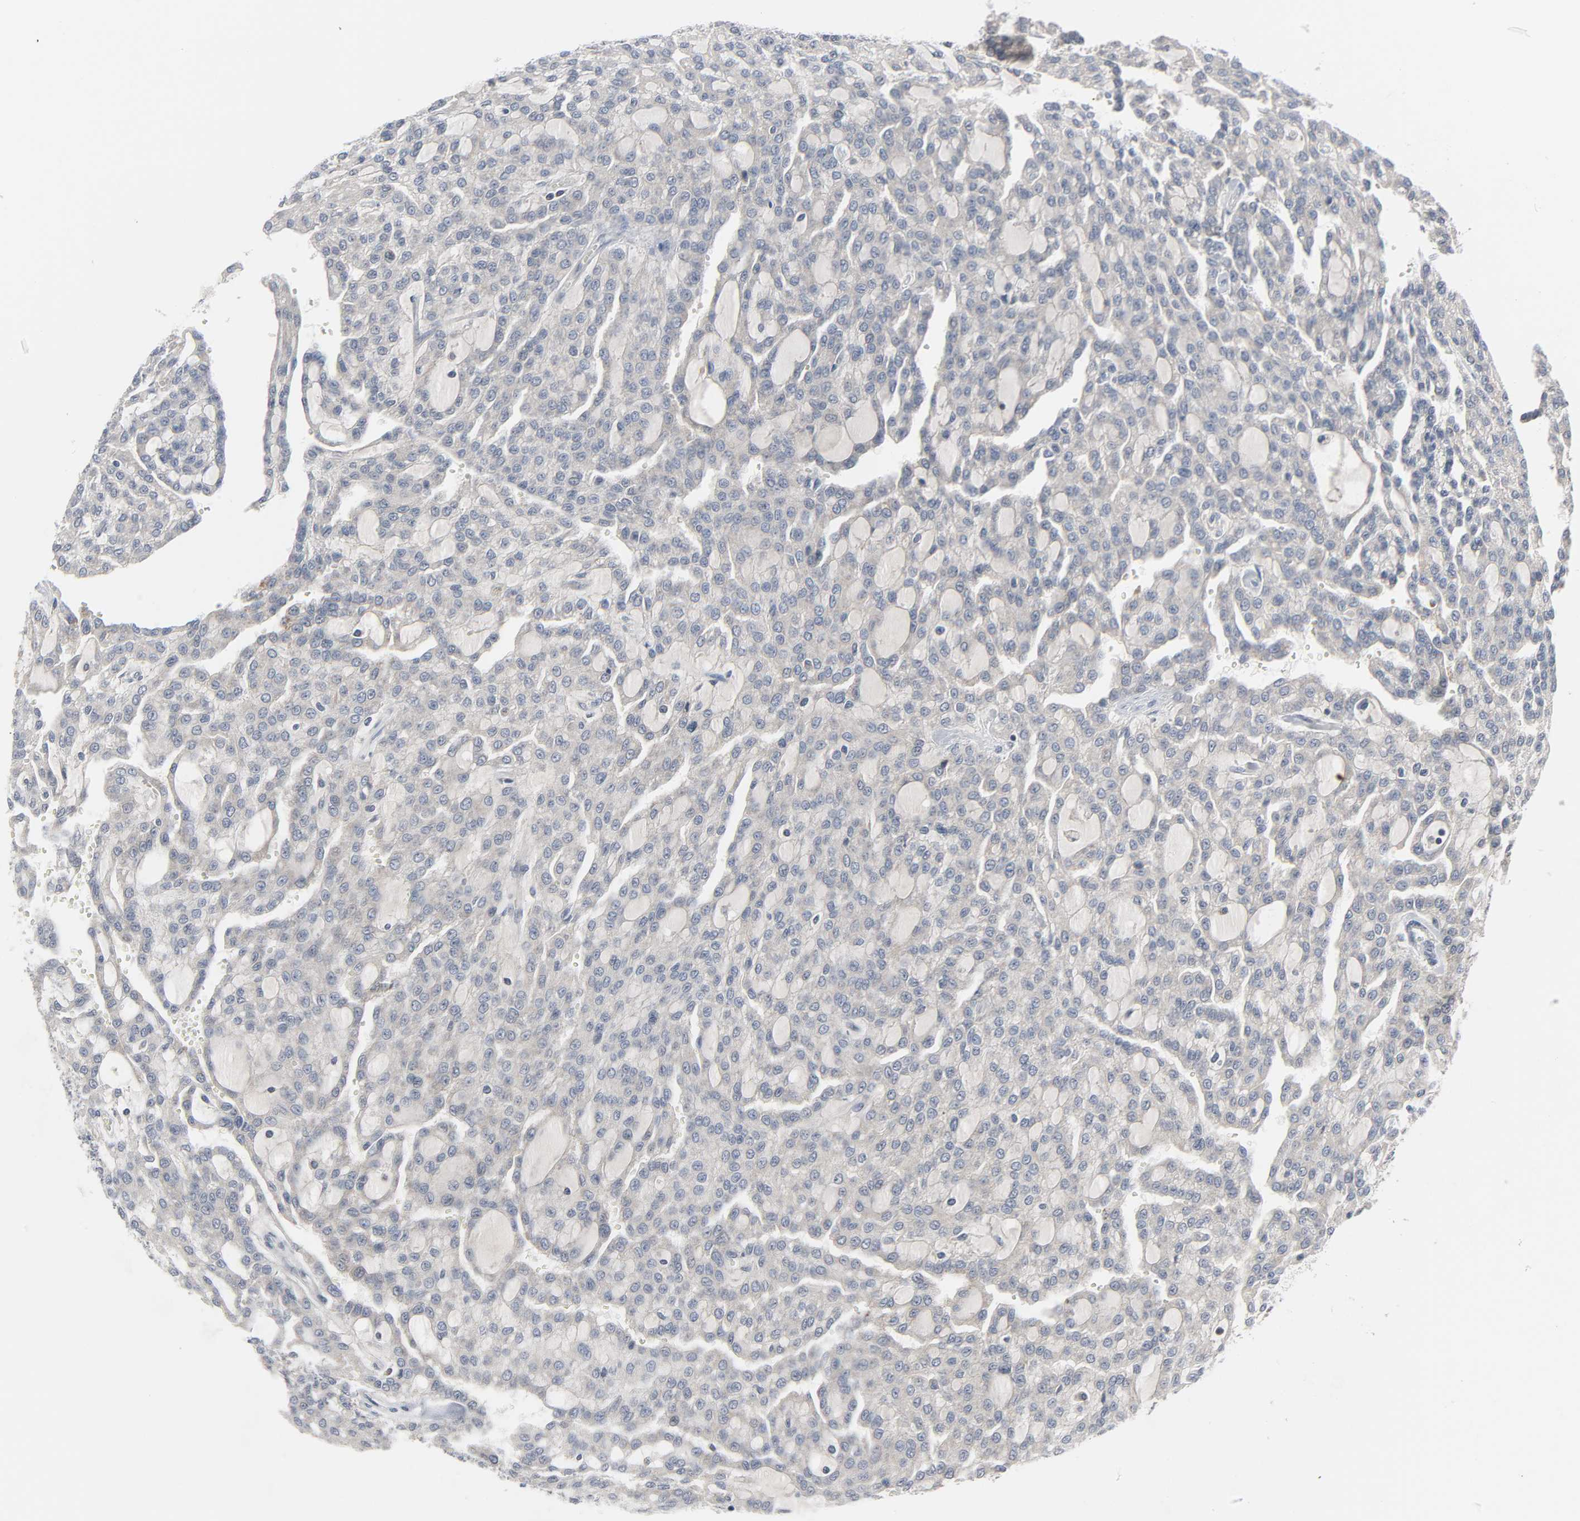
{"staining": {"intensity": "weak", "quantity": "25%-75%", "location": "cytoplasmic/membranous"}, "tissue": "renal cancer", "cell_type": "Tumor cells", "image_type": "cancer", "snomed": [{"axis": "morphology", "description": "Adenocarcinoma, NOS"}, {"axis": "topography", "description": "Kidney"}], "caption": "Immunohistochemical staining of renal cancer (adenocarcinoma) demonstrates low levels of weak cytoplasmic/membranous protein staining in about 25%-75% of tumor cells.", "gene": "CLIP1", "patient": {"sex": "male", "age": 63}}